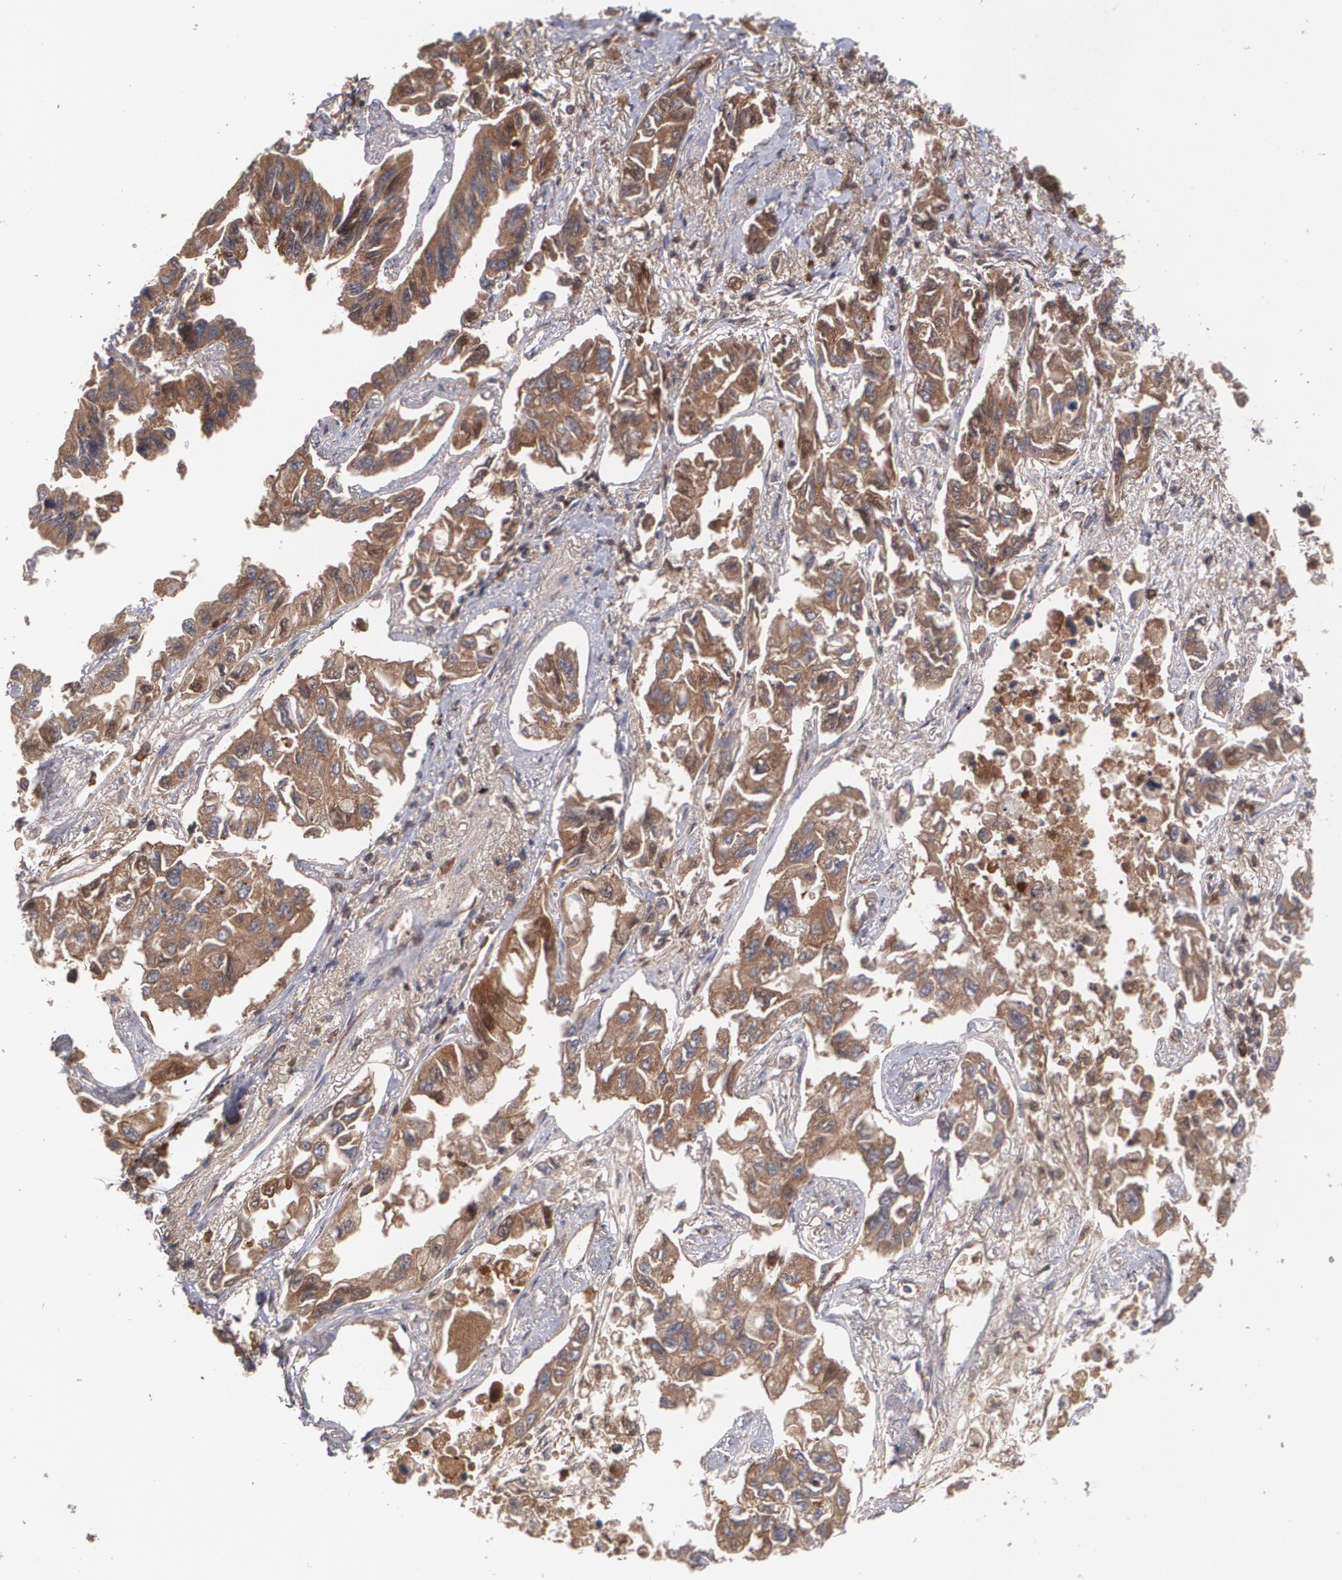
{"staining": {"intensity": "strong", "quantity": ">75%", "location": "cytoplasmic/membranous"}, "tissue": "lung cancer", "cell_type": "Tumor cells", "image_type": "cancer", "snomed": [{"axis": "morphology", "description": "Adenocarcinoma, NOS"}, {"axis": "topography", "description": "Lung"}], "caption": "Immunohistochemistry (IHC) of lung adenocarcinoma demonstrates high levels of strong cytoplasmic/membranous expression in approximately >75% of tumor cells. The protein of interest is stained brown, and the nuclei are stained in blue (DAB IHC with brightfield microscopy, high magnification).", "gene": "ARF6", "patient": {"sex": "male", "age": 64}}